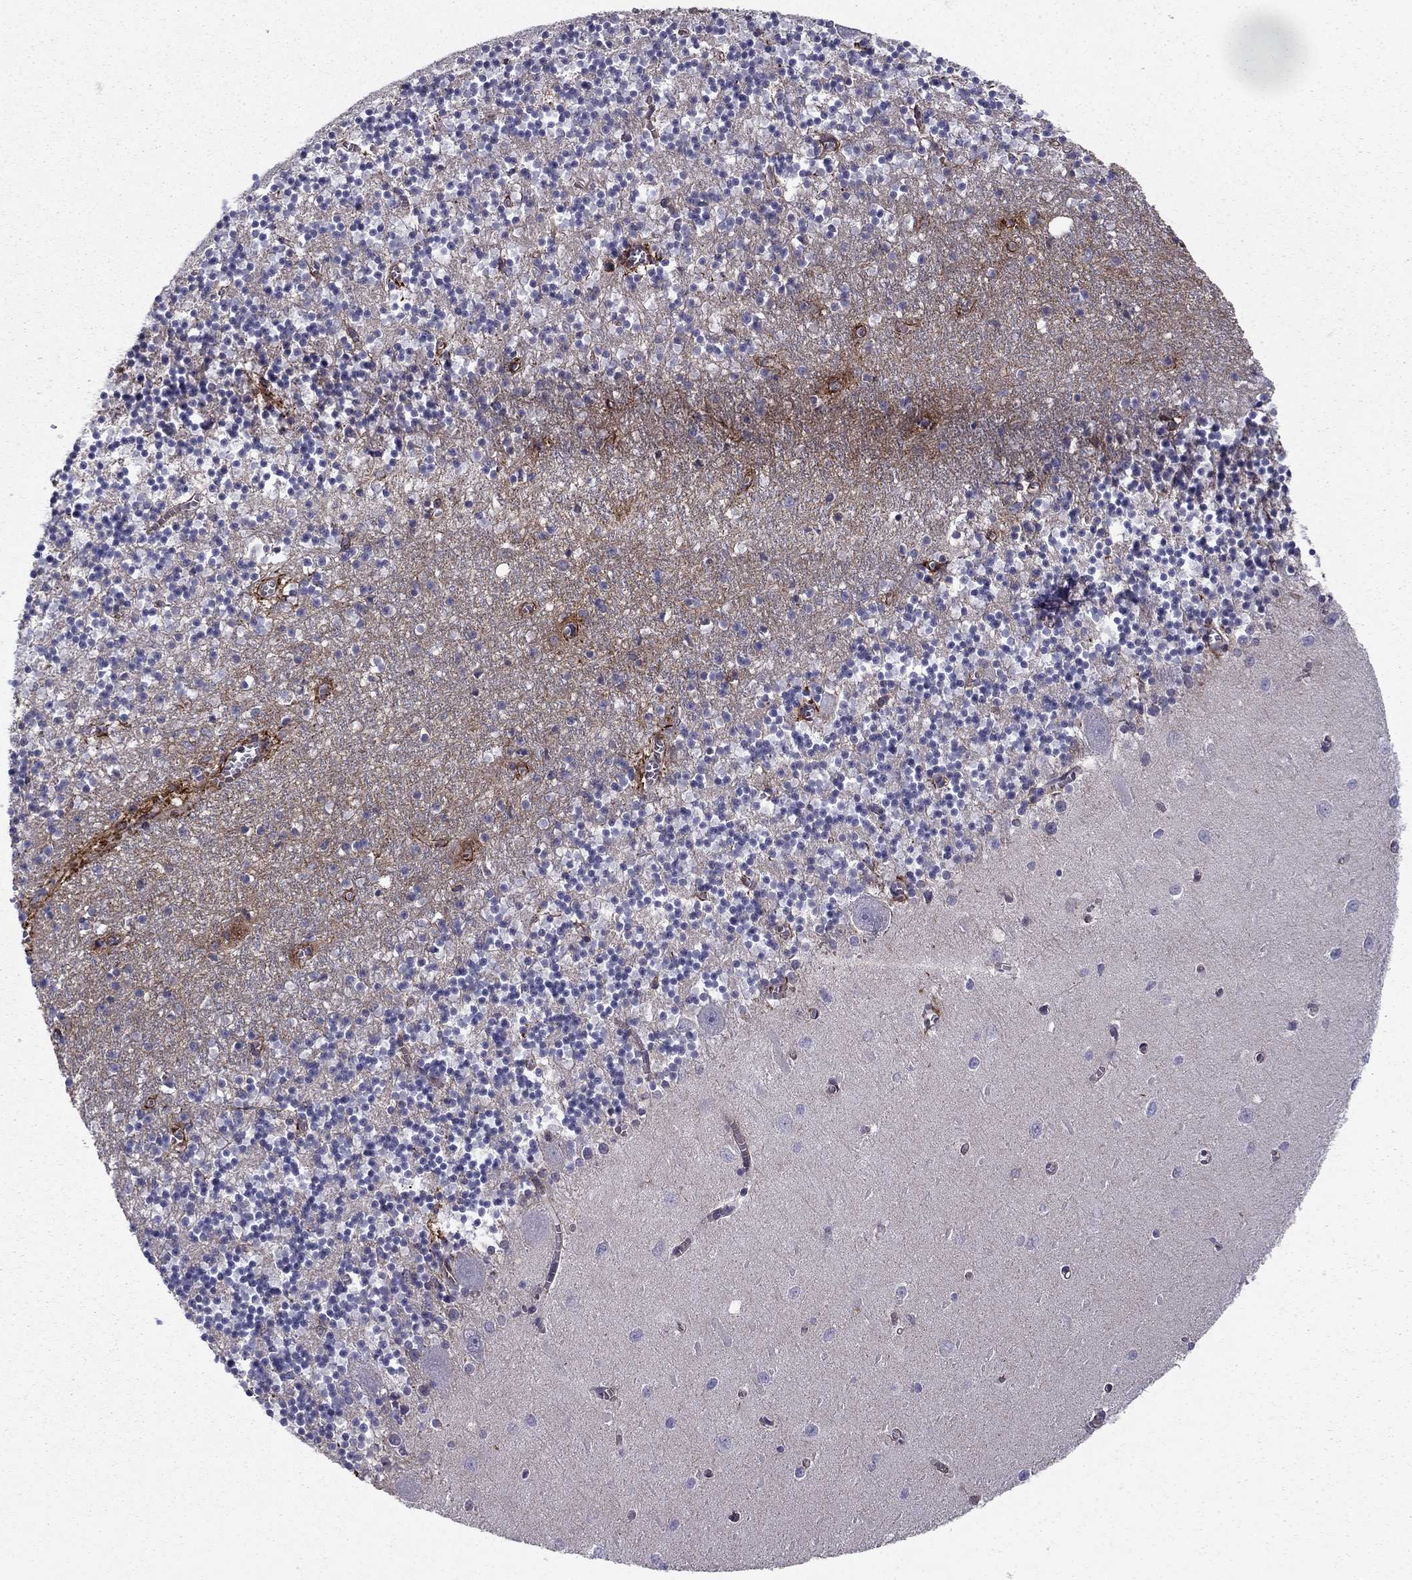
{"staining": {"intensity": "negative", "quantity": "none", "location": "none"}, "tissue": "cerebellum", "cell_type": "Cells in granular layer", "image_type": "normal", "snomed": [{"axis": "morphology", "description": "Normal tissue, NOS"}, {"axis": "topography", "description": "Cerebellum"}], "caption": "High magnification brightfield microscopy of unremarkable cerebellum stained with DAB (brown) and counterstained with hematoxylin (blue): cells in granular layer show no significant positivity.", "gene": "SHMT1", "patient": {"sex": "female", "age": 64}}